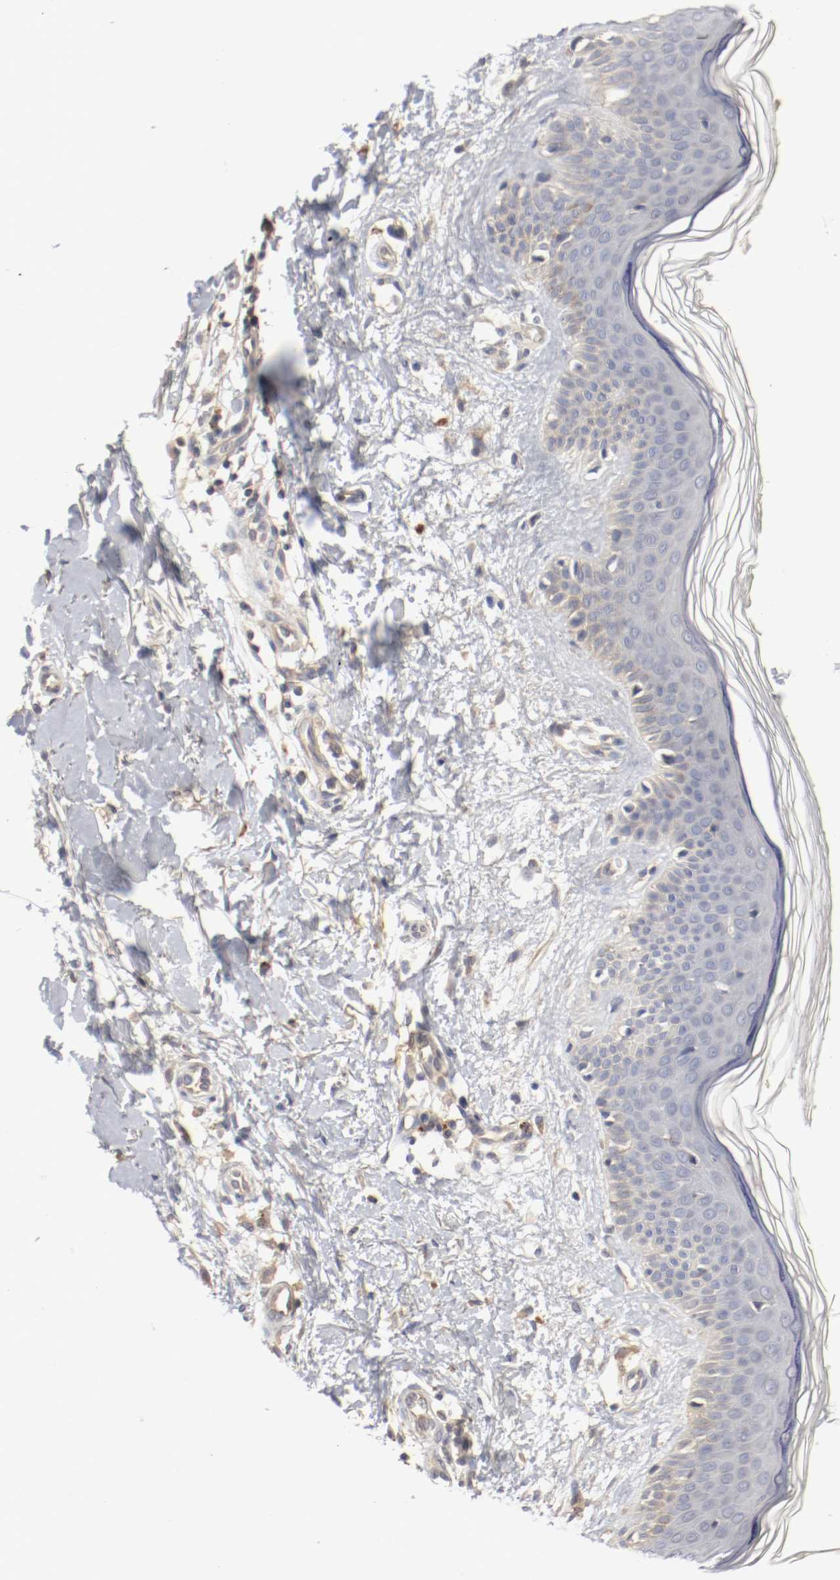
{"staining": {"intensity": "weak", "quantity": "25%-75%", "location": "cytoplasmic/membranous"}, "tissue": "skin", "cell_type": "Fibroblasts", "image_type": "normal", "snomed": [{"axis": "morphology", "description": "Normal tissue, NOS"}, {"axis": "topography", "description": "Skin"}], "caption": "High-magnification brightfield microscopy of normal skin stained with DAB (brown) and counterstained with hematoxylin (blue). fibroblasts exhibit weak cytoplasmic/membranous staining is identified in about25%-75% of cells.", "gene": "REN", "patient": {"sex": "female", "age": 56}}